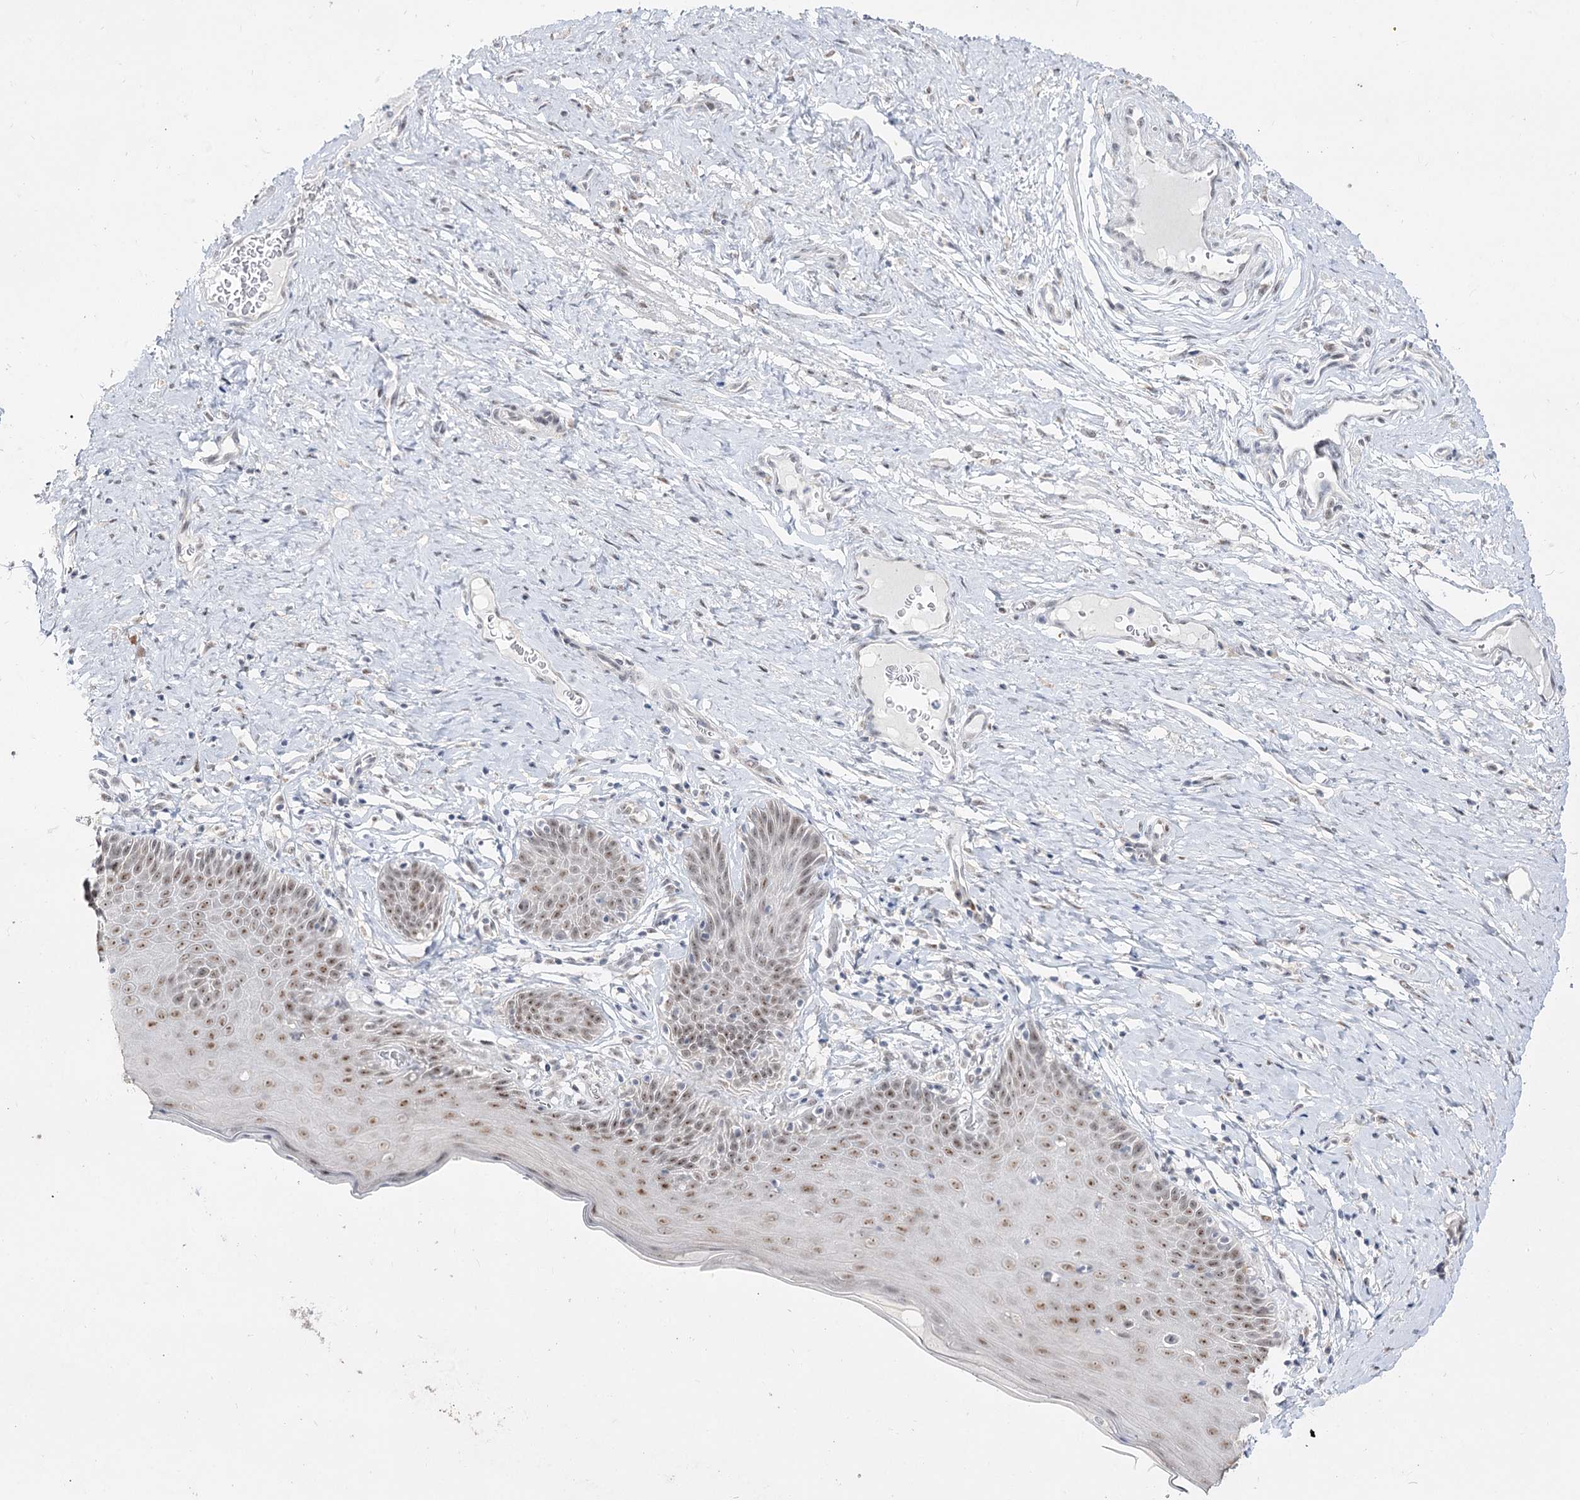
{"staining": {"intensity": "negative", "quantity": "none", "location": "none"}, "tissue": "cervix", "cell_type": "Glandular cells", "image_type": "normal", "snomed": [{"axis": "morphology", "description": "Normal tissue, NOS"}, {"axis": "topography", "description": "Cervix"}], "caption": "This is a image of IHC staining of unremarkable cervix, which shows no staining in glandular cells. Brightfield microscopy of immunohistochemistry stained with DAB (3,3'-diaminobenzidine) (brown) and hematoxylin (blue), captured at high magnification.", "gene": "DDX50", "patient": {"sex": "female", "age": 42}}